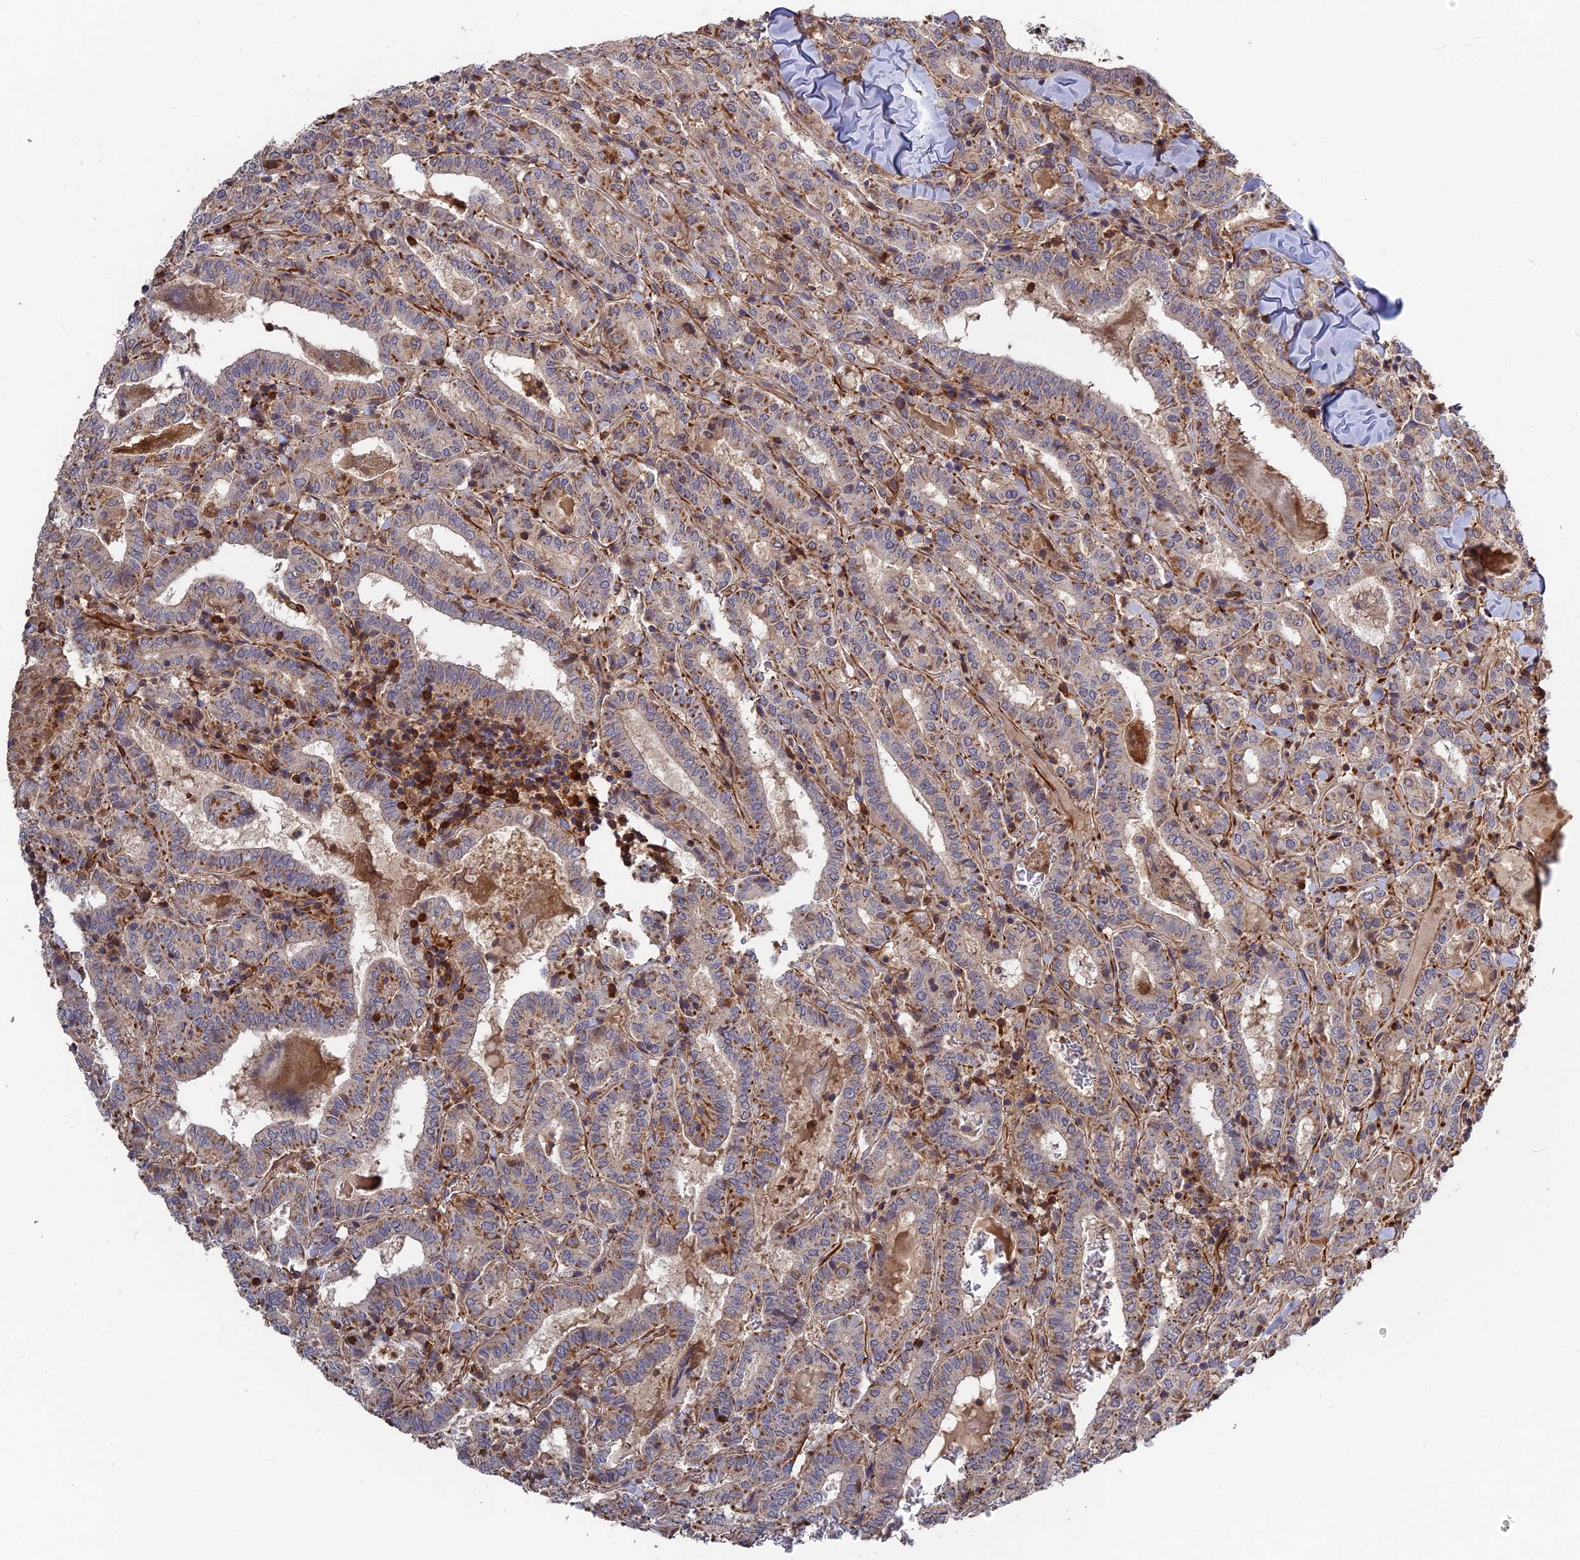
{"staining": {"intensity": "moderate", "quantity": "<25%", "location": "cytoplasmic/membranous"}, "tissue": "thyroid cancer", "cell_type": "Tumor cells", "image_type": "cancer", "snomed": [{"axis": "morphology", "description": "Papillary adenocarcinoma, NOS"}, {"axis": "topography", "description": "Thyroid gland"}], "caption": "Immunohistochemistry (IHC) histopathology image of human papillary adenocarcinoma (thyroid) stained for a protein (brown), which demonstrates low levels of moderate cytoplasmic/membranous positivity in approximately <25% of tumor cells.", "gene": "RPIA", "patient": {"sex": "female", "age": 72}}